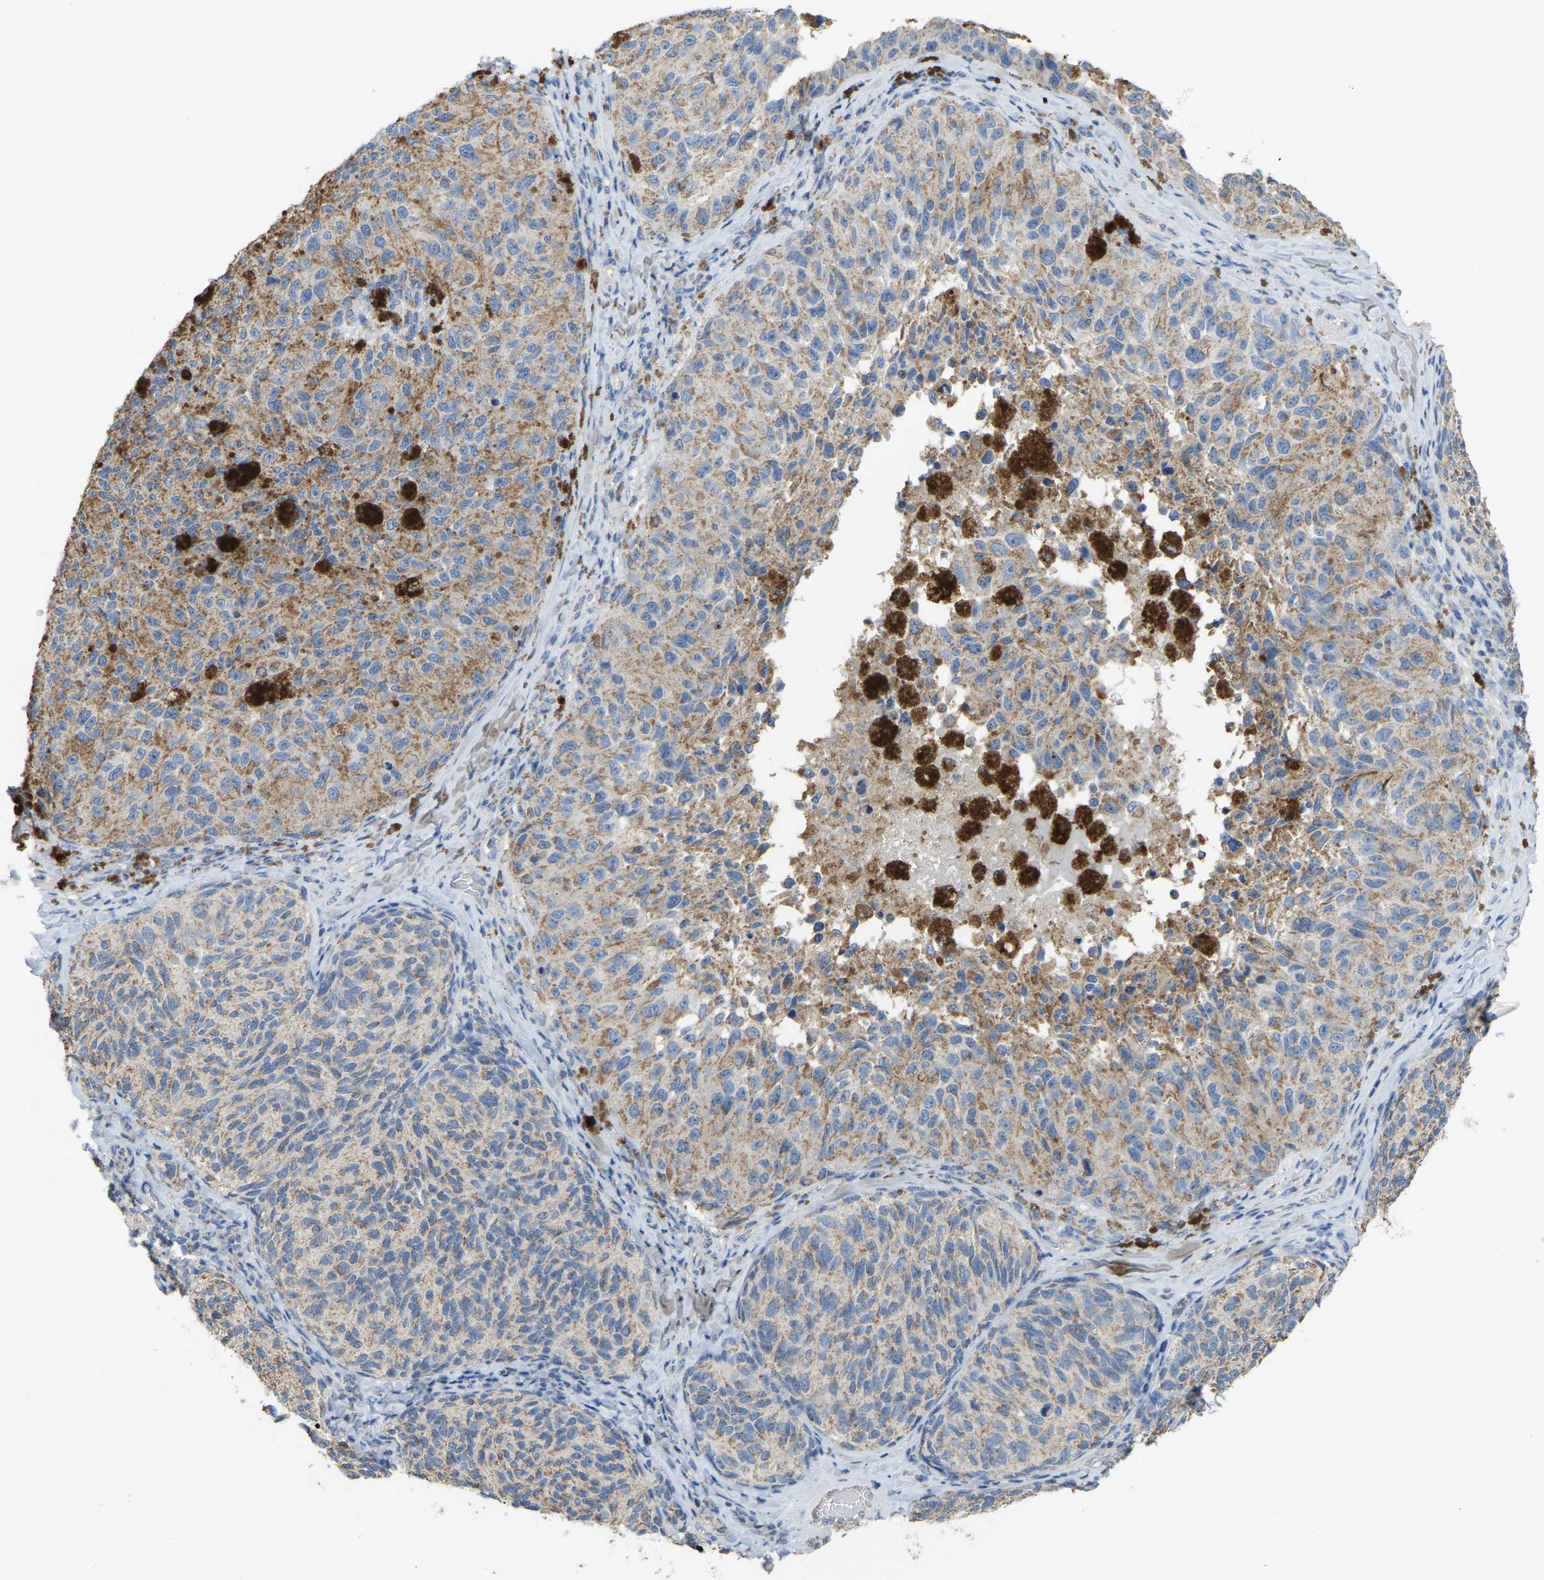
{"staining": {"intensity": "moderate", "quantity": "25%-75%", "location": "cytoplasmic/membranous"}, "tissue": "melanoma", "cell_type": "Tumor cells", "image_type": "cancer", "snomed": [{"axis": "morphology", "description": "Malignant melanoma, NOS"}, {"axis": "topography", "description": "Skin"}], "caption": "Tumor cells reveal moderate cytoplasmic/membranous staining in about 25%-75% of cells in malignant melanoma. (DAB (3,3'-diaminobenzidine) IHC, brown staining for protein, blue staining for nuclei).", "gene": "SERPINB5", "patient": {"sex": "female", "age": 73}}